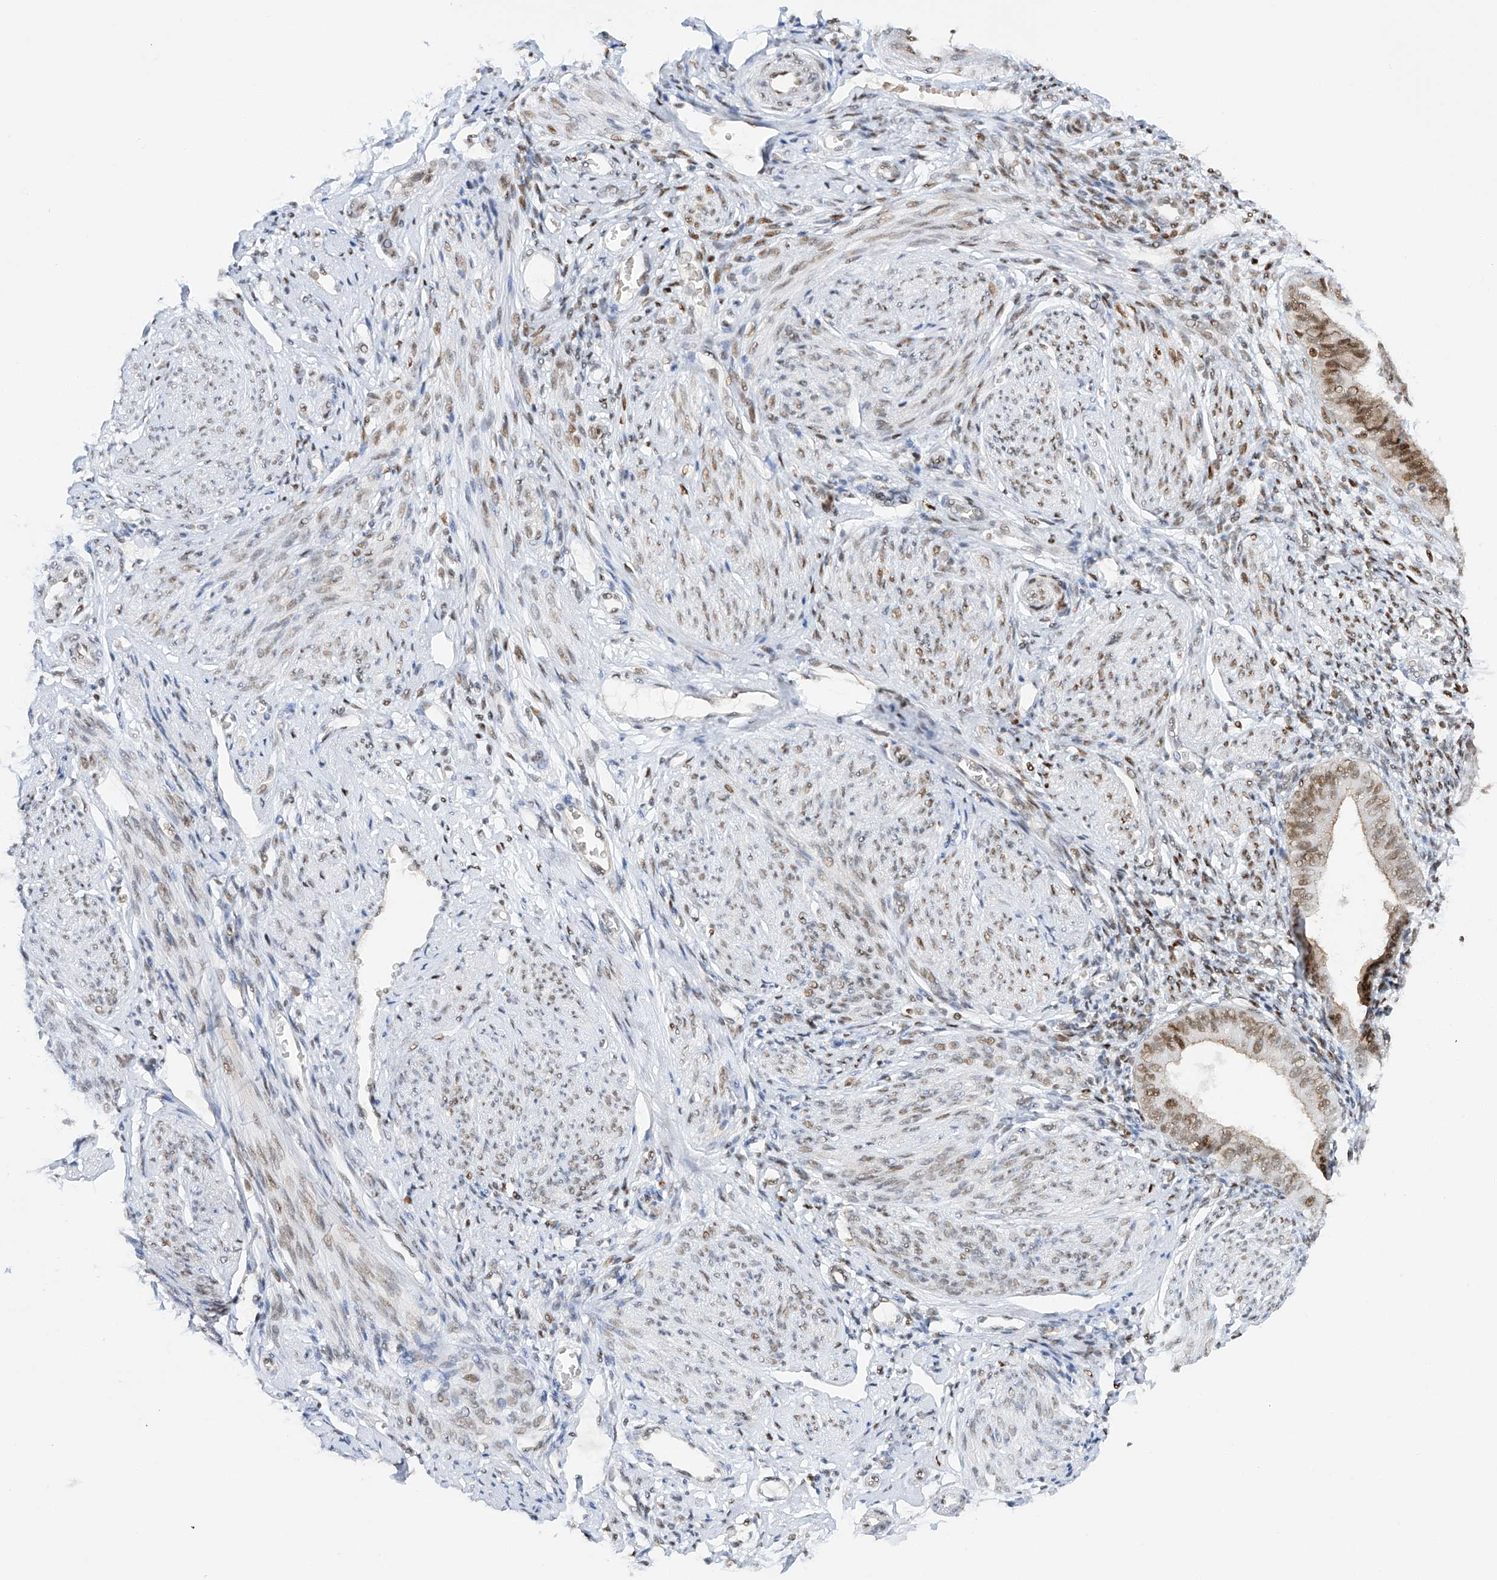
{"staining": {"intensity": "negative", "quantity": "none", "location": "none"}, "tissue": "endometrium", "cell_type": "Cells in endometrial stroma", "image_type": "normal", "snomed": [{"axis": "morphology", "description": "Normal tissue, NOS"}, {"axis": "topography", "description": "Uterus"}, {"axis": "topography", "description": "Endometrium"}], "caption": "The image shows no significant staining in cells in endometrial stroma of endometrium. (DAB immunohistochemistry, high magnification).", "gene": "POGK", "patient": {"sex": "female", "age": 48}}